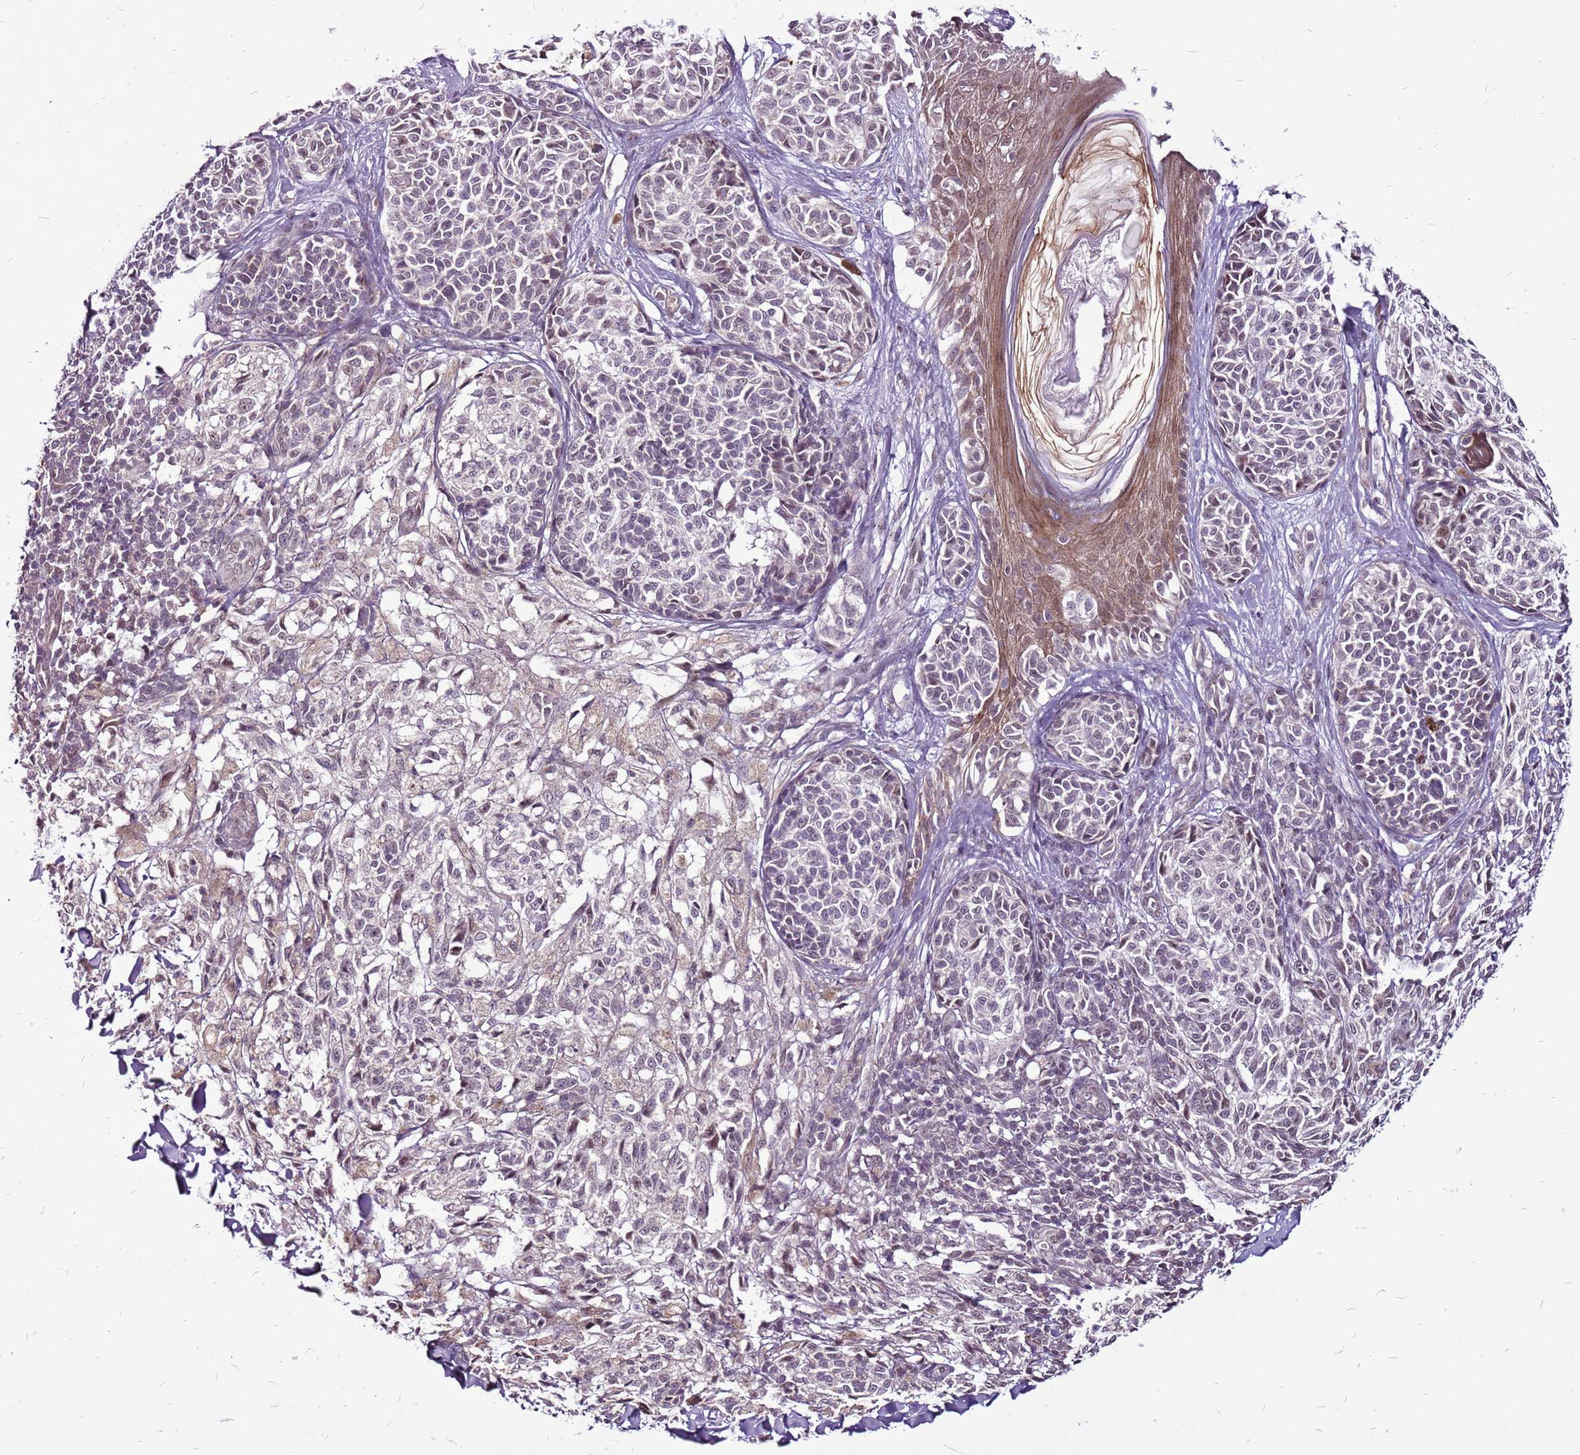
{"staining": {"intensity": "weak", "quantity": "25%-75%", "location": "nuclear"}, "tissue": "melanoma", "cell_type": "Tumor cells", "image_type": "cancer", "snomed": [{"axis": "morphology", "description": "Malignant melanoma, NOS"}, {"axis": "topography", "description": "Skin of upper extremity"}], "caption": "IHC (DAB) staining of human melanoma displays weak nuclear protein staining in approximately 25%-75% of tumor cells. The protein of interest is shown in brown color, while the nuclei are stained blue.", "gene": "CCDC166", "patient": {"sex": "male", "age": 40}}